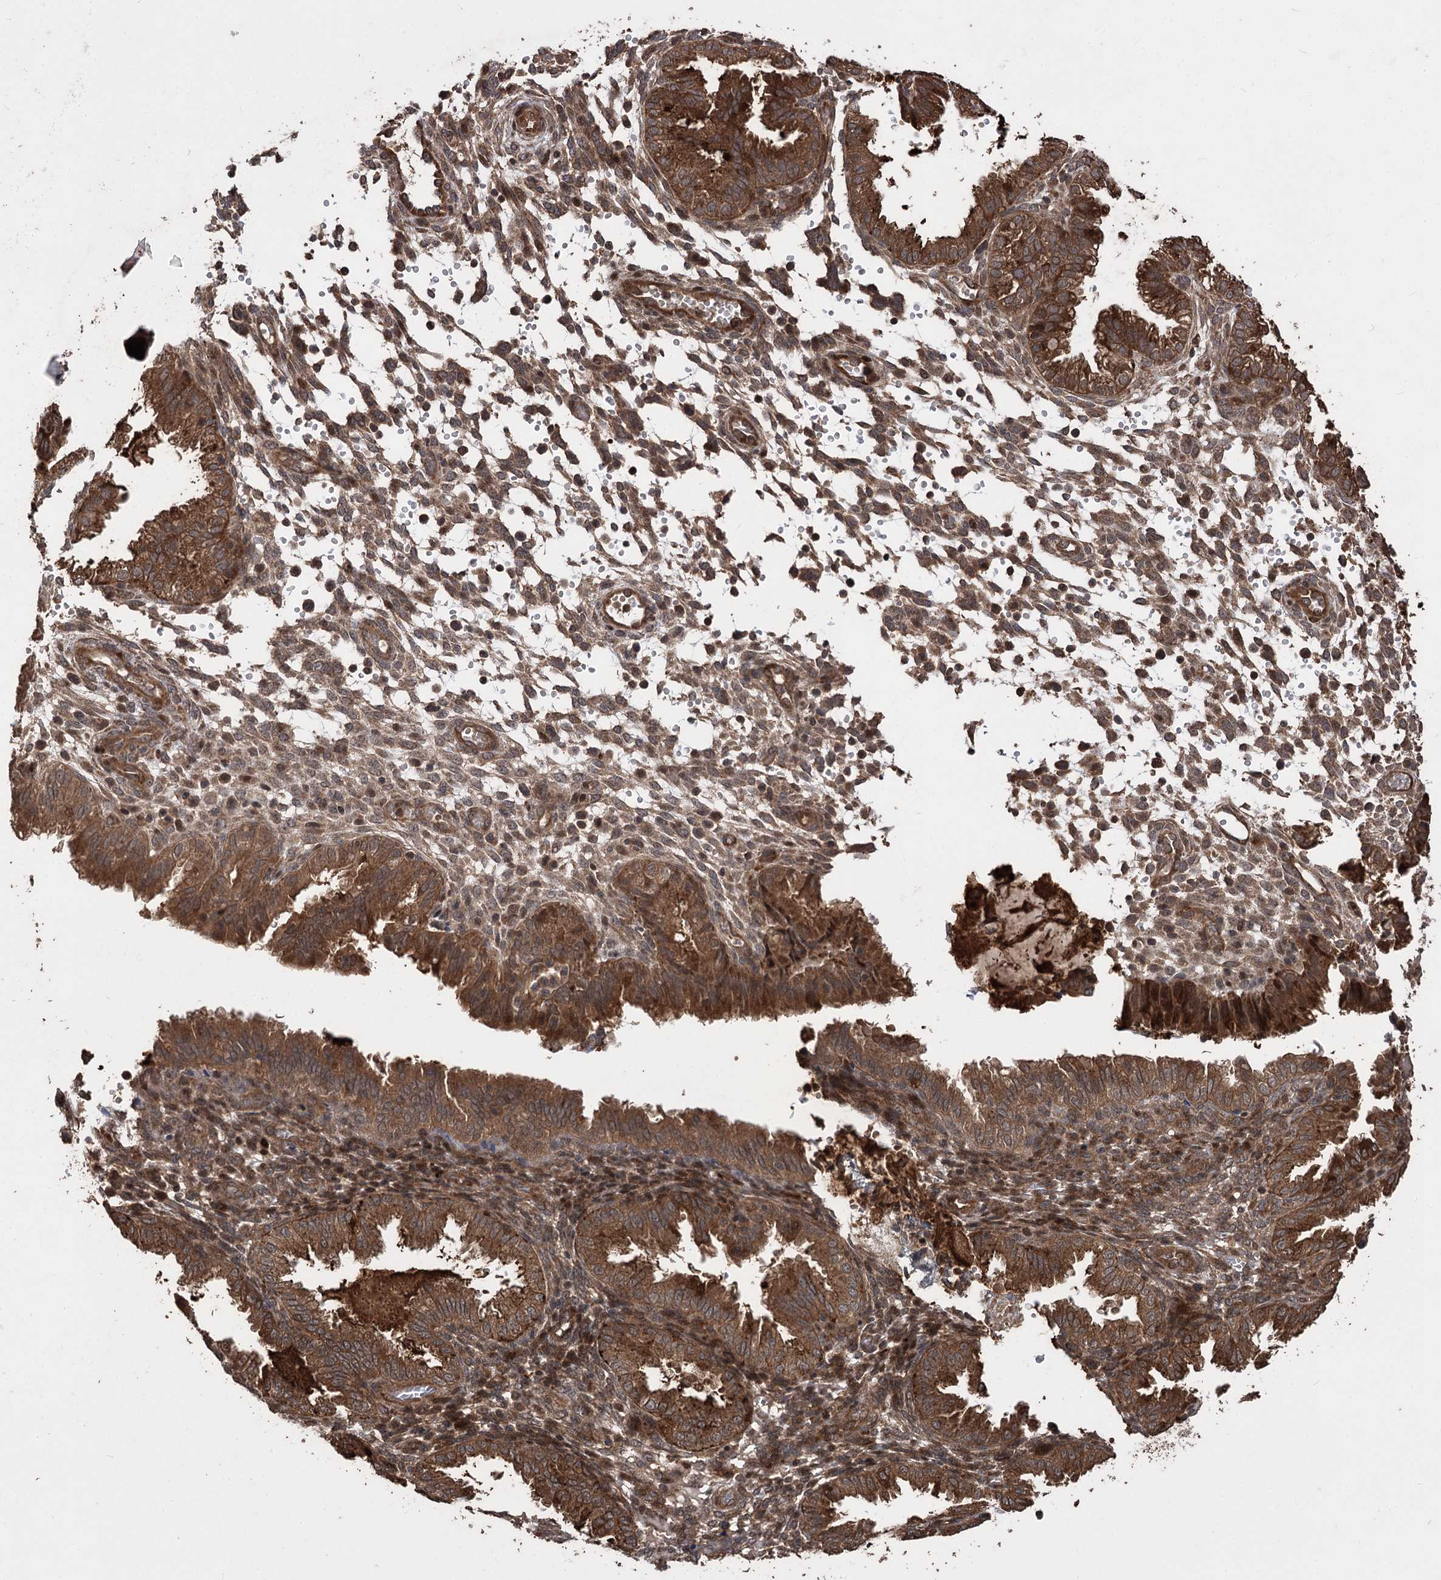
{"staining": {"intensity": "moderate", "quantity": "25%-75%", "location": "cytoplasmic/membranous"}, "tissue": "endometrium", "cell_type": "Cells in endometrial stroma", "image_type": "normal", "snomed": [{"axis": "morphology", "description": "Normal tissue, NOS"}, {"axis": "topography", "description": "Endometrium"}], "caption": "High-power microscopy captured an immunohistochemistry (IHC) image of normal endometrium, revealing moderate cytoplasmic/membranous expression in about 25%-75% of cells in endometrial stroma.", "gene": "RASSF3", "patient": {"sex": "female", "age": 33}}